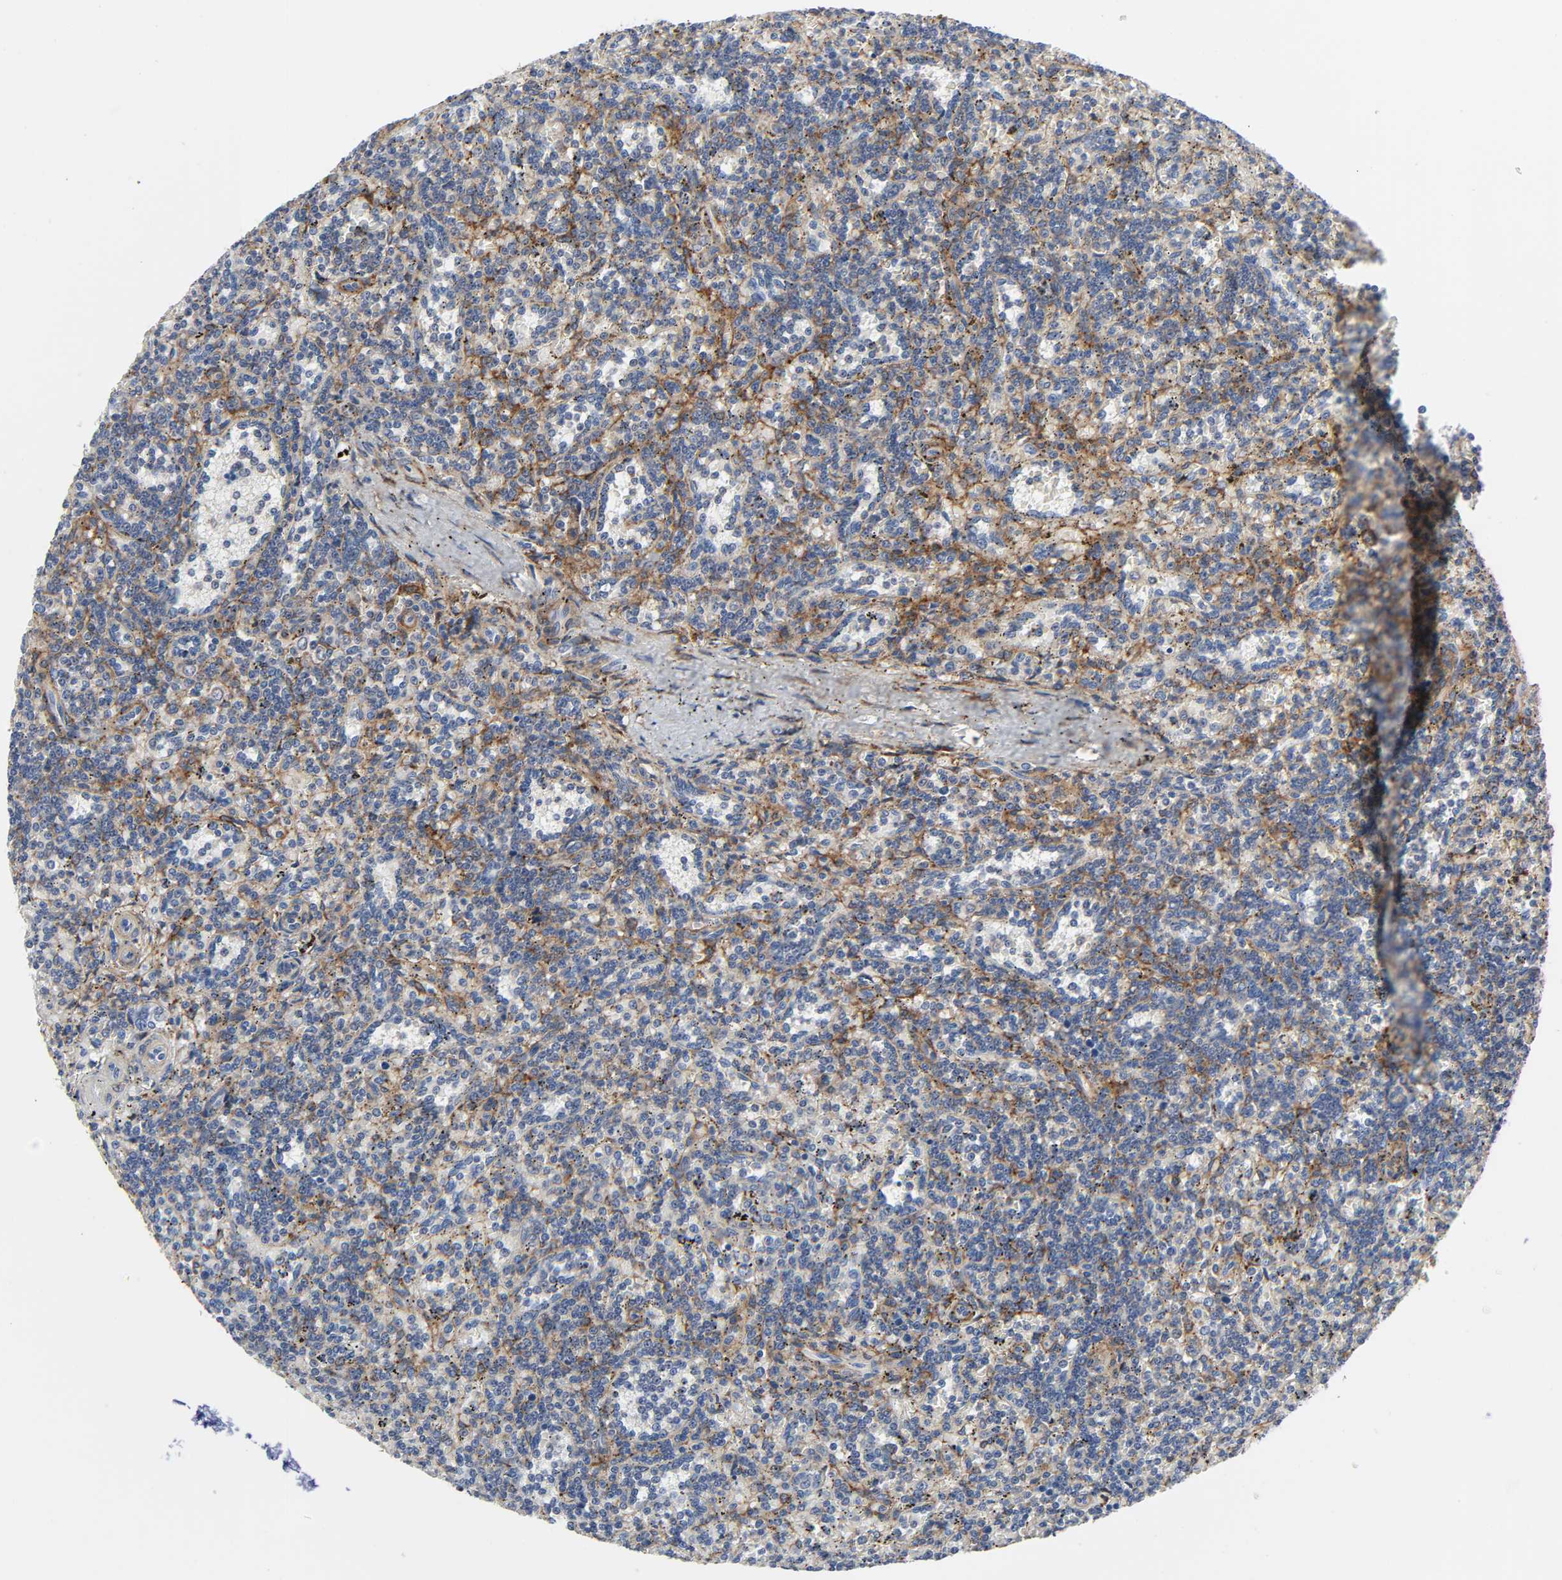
{"staining": {"intensity": "moderate", "quantity": "25%-75%", "location": "cytoplasmic/membranous"}, "tissue": "lymphoma", "cell_type": "Tumor cells", "image_type": "cancer", "snomed": [{"axis": "morphology", "description": "Malignant lymphoma, non-Hodgkin's type, Low grade"}, {"axis": "topography", "description": "Spleen"}], "caption": "Moderate cytoplasmic/membranous staining is seen in about 25%-75% of tumor cells in lymphoma. The protein of interest is stained brown, and the nuclei are stained in blue (DAB (3,3'-diaminobenzidine) IHC with brightfield microscopy, high magnification).", "gene": "ARHGAP1", "patient": {"sex": "male", "age": 73}}